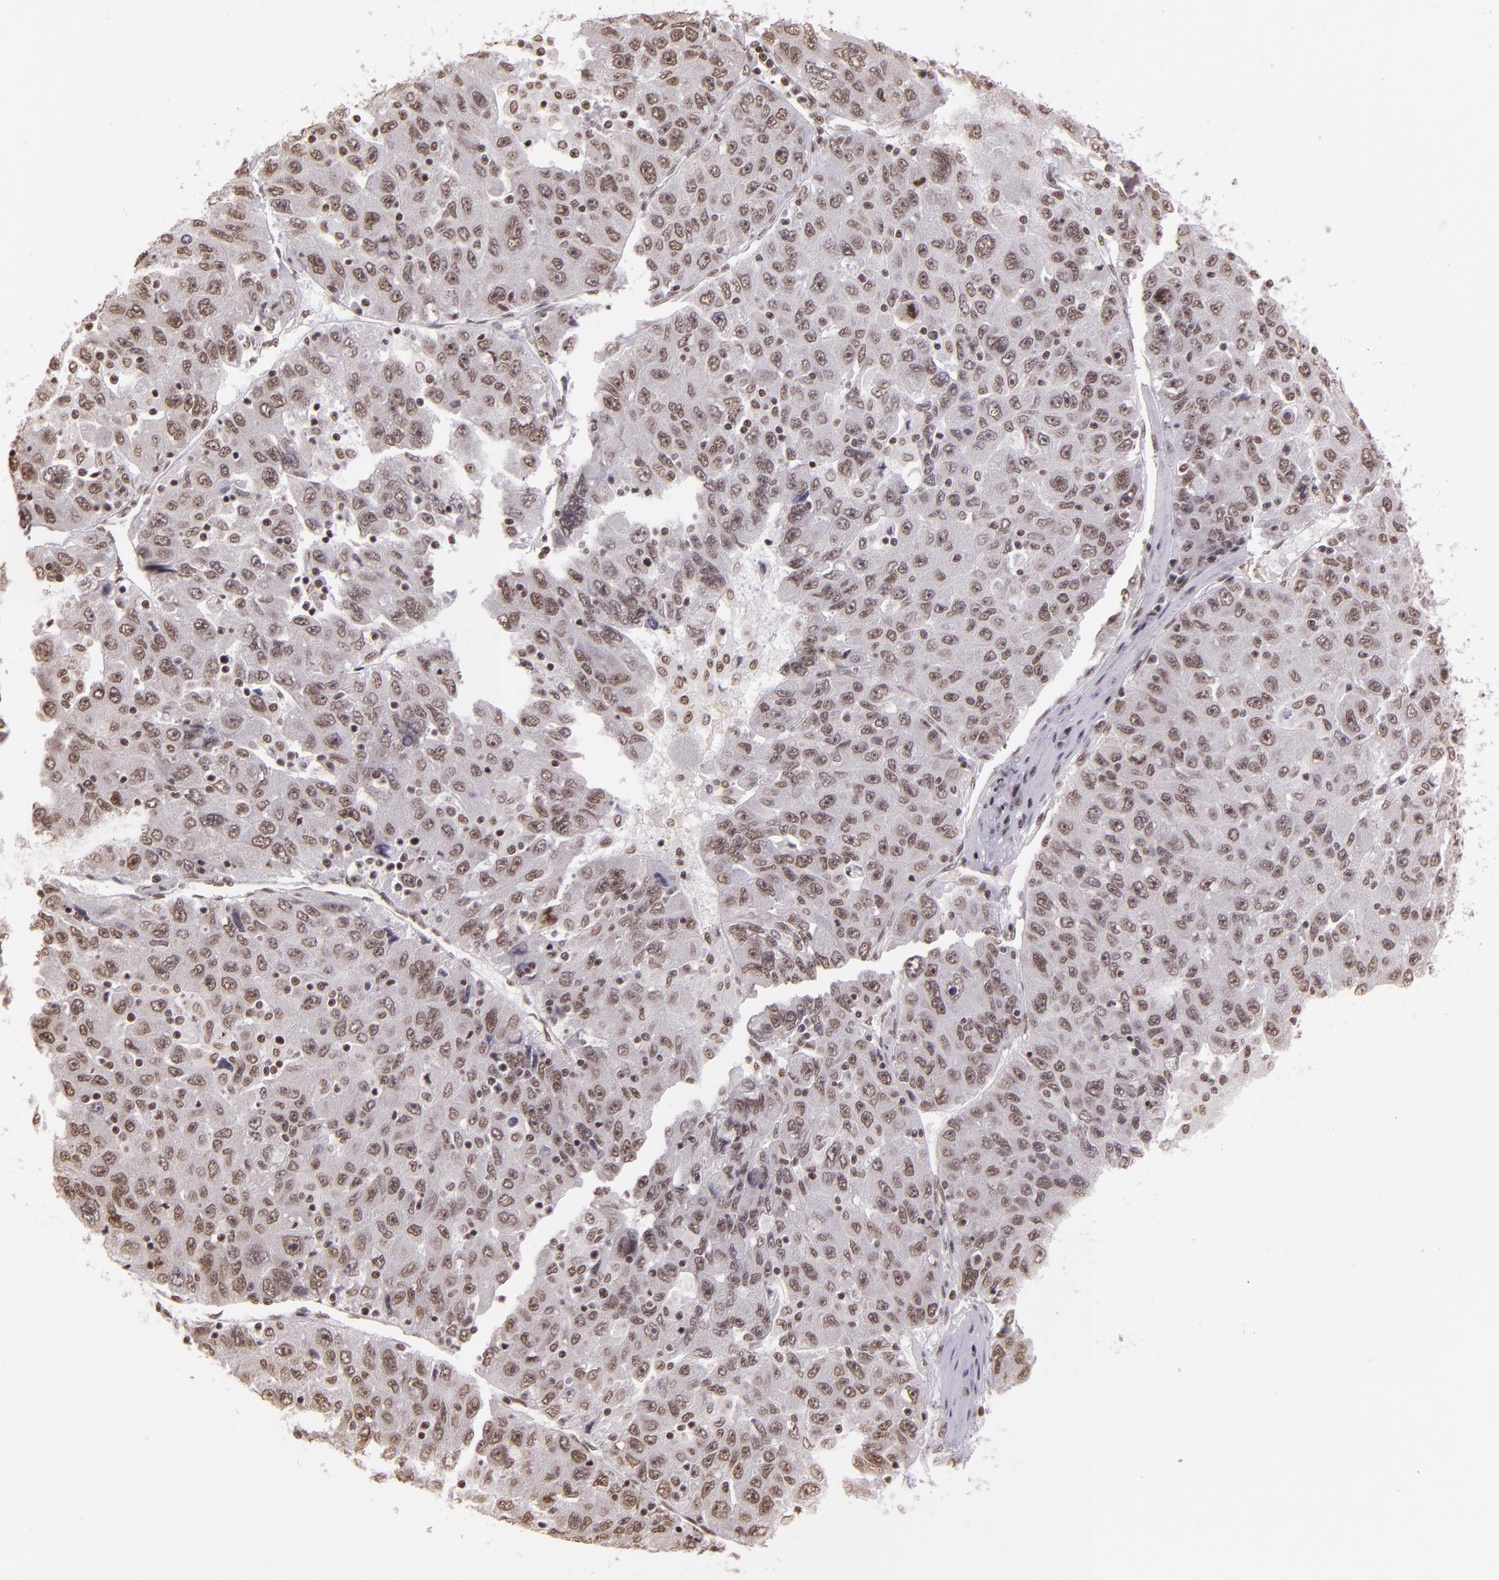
{"staining": {"intensity": "weak", "quantity": "25%-75%", "location": "nuclear"}, "tissue": "liver cancer", "cell_type": "Tumor cells", "image_type": "cancer", "snomed": [{"axis": "morphology", "description": "Carcinoma, Hepatocellular, NOS"}, {"axis": "topography", "description": "Liver"}], "caption": "DAB (3,3'-diaminobenzidine) immunohistochemical staining of human liver hepatocellular carcinoma exhibits weak nuclear protein expression in about 25%-75% of tumor cells. The staining was performed using DAB to visualize the protein expression in brown, while the nuclei were stained in blue with hematoxylin (Magnification: 20x).", "gene": "USF1", "patient": {"sex": "male", "age": 49}}